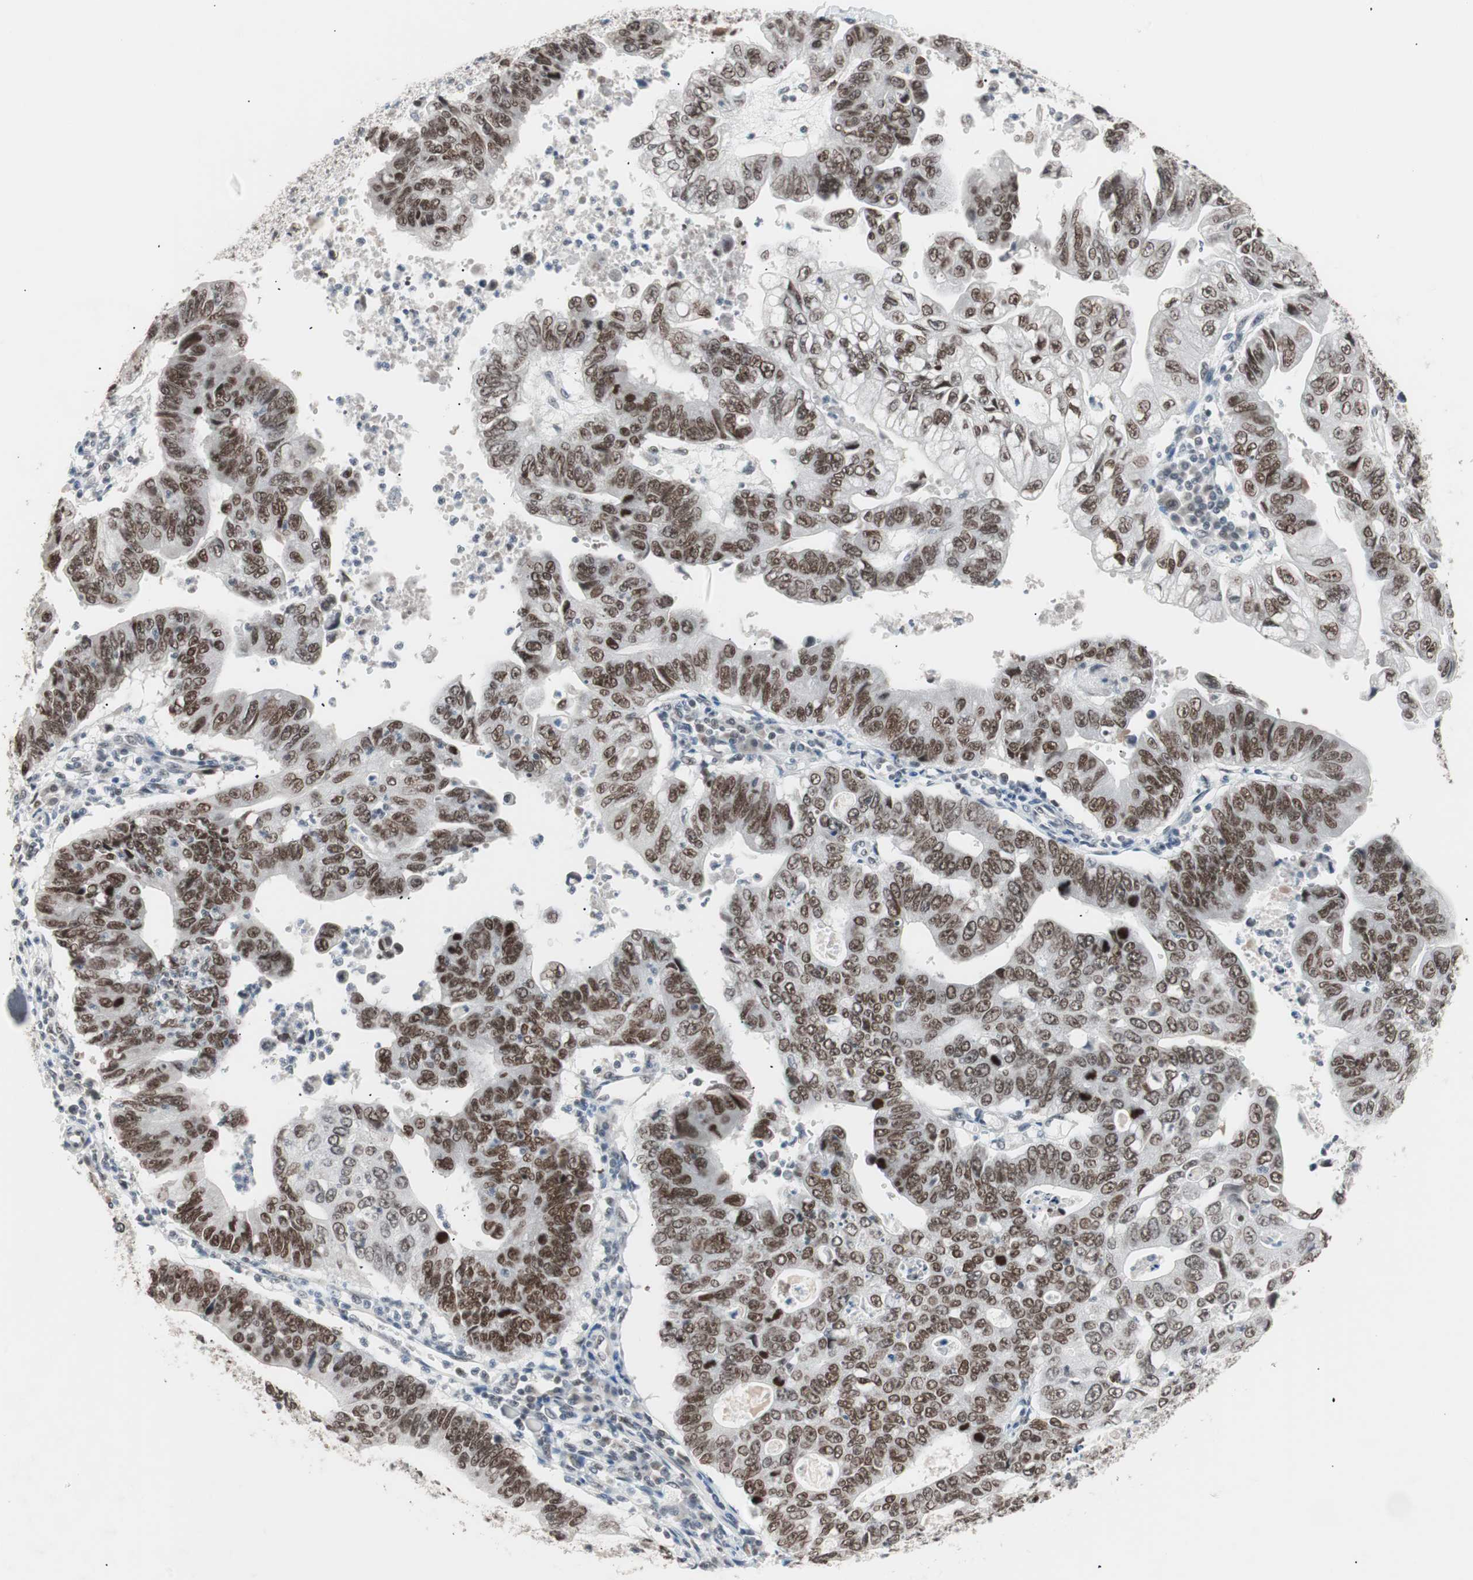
{"staining": {"intensity": "strong", "quantity": ">75%", "location": "nuclear"}, "tissue": "stomach cancer", "cell_type": "Tumor cells", "image_type": "cancer", "snomed": [{"axis": "morphology", "description": "Adenocarcinoma, NOS"}, {"axis": "topography", "description": "Stomach"}], "caption": "Protein staining of stomach adenocarcinoma tissue reveals strong nuclear staining in about >75% of tumor cells.", "gene": "LIG3", "patient": {"sex": "male", "age": 59}}